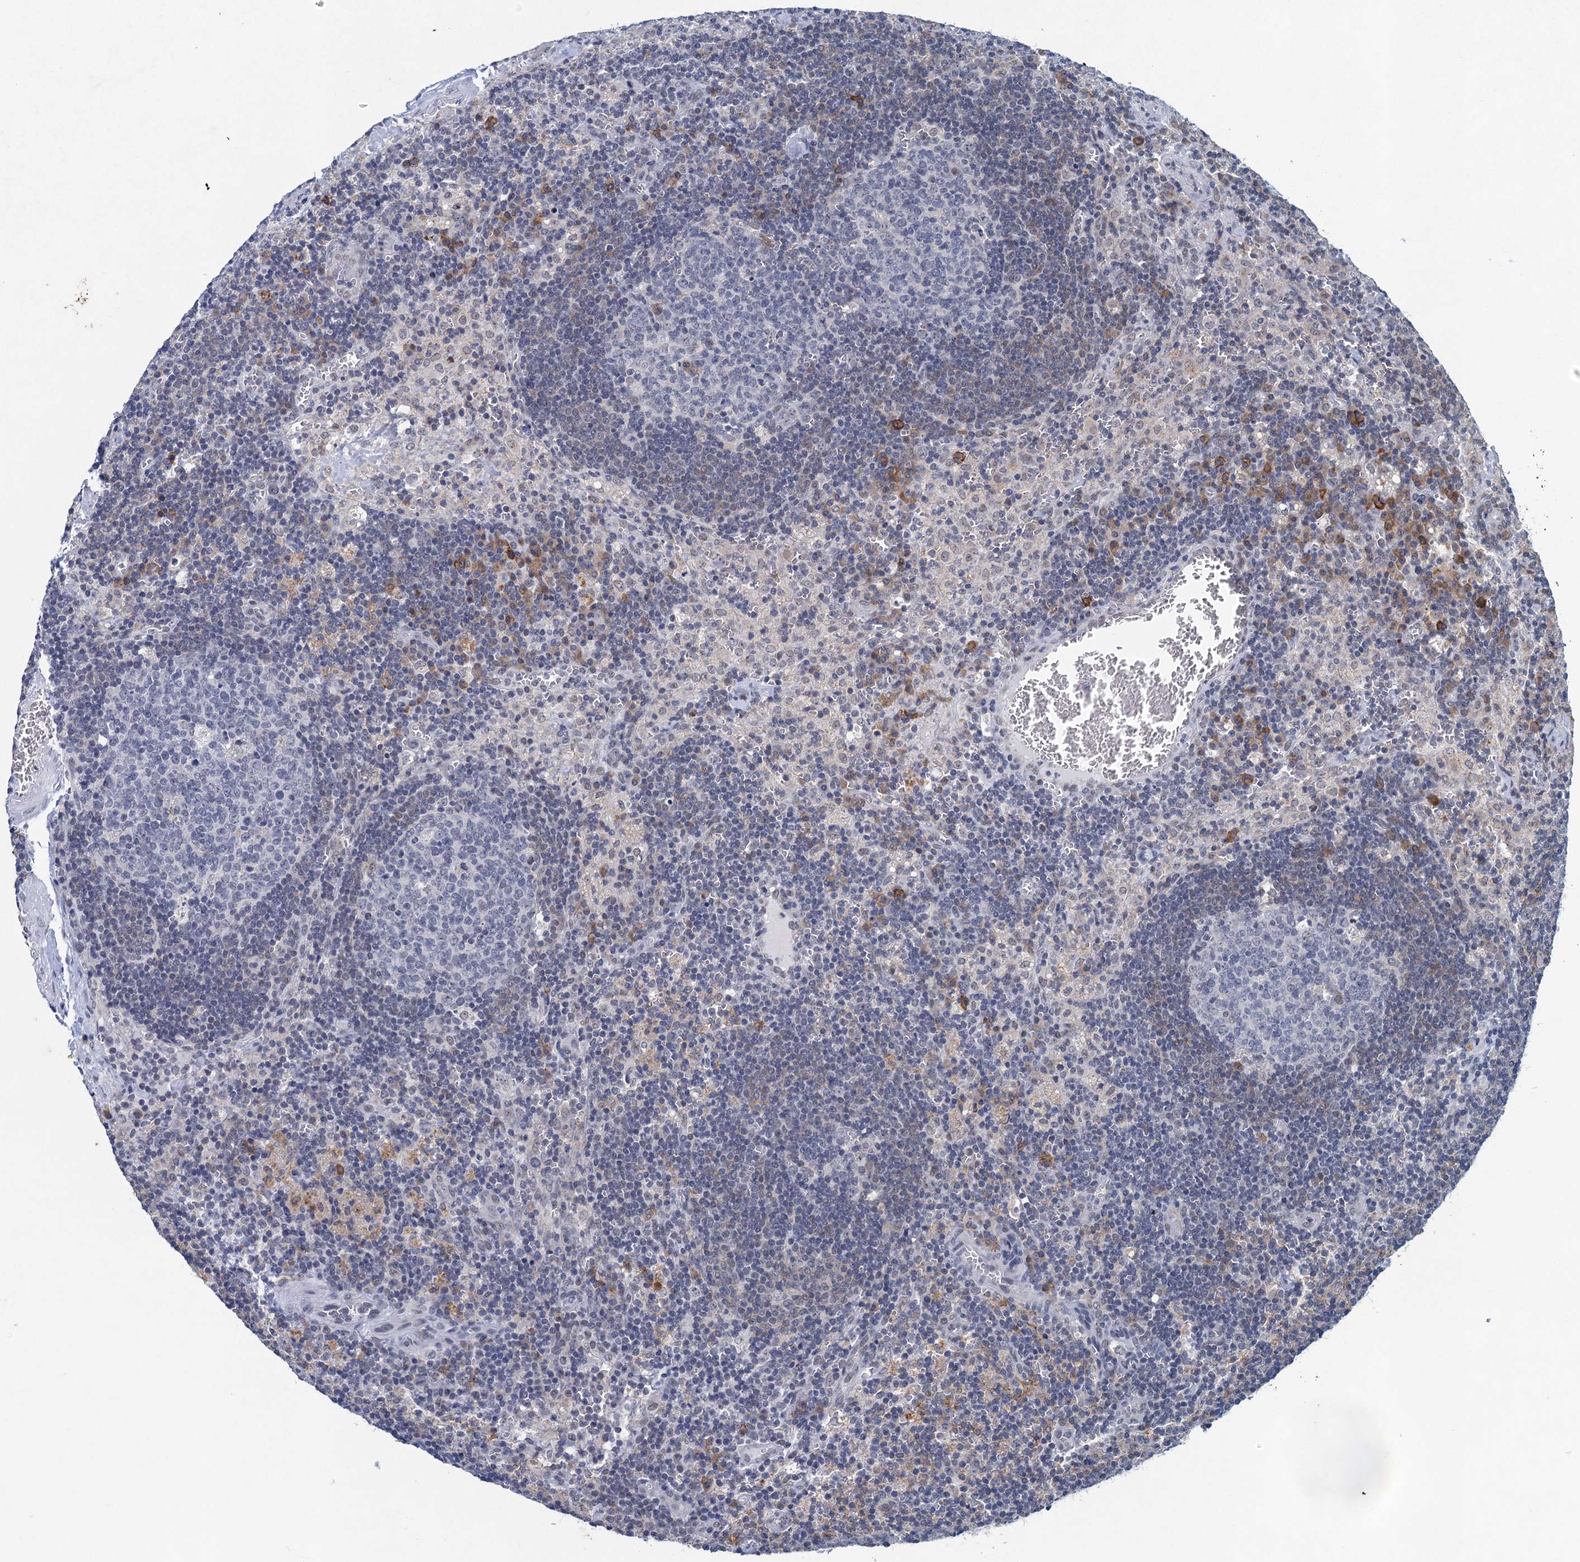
{"staining": {"intensity": "negative", "quantity": "none", "location": "none"}, "tissue": "lymph node", "cell_type": "Germinal center cells", "image_type": "normal", "snomed": [{"axis": "morphology", "description": "Normal tissue, NOS"}, {"axis": "topography", "description": "Lymph node"}], "caption": "Micrograph shows no protein expression in germinal center cells of unremarkable lymph node. (DAB immunohistochemistry (IHC) with hematoxylin counter stain).", "gene": "ENSG00000230707", "patient": {"sex": "male", "age": 58}}